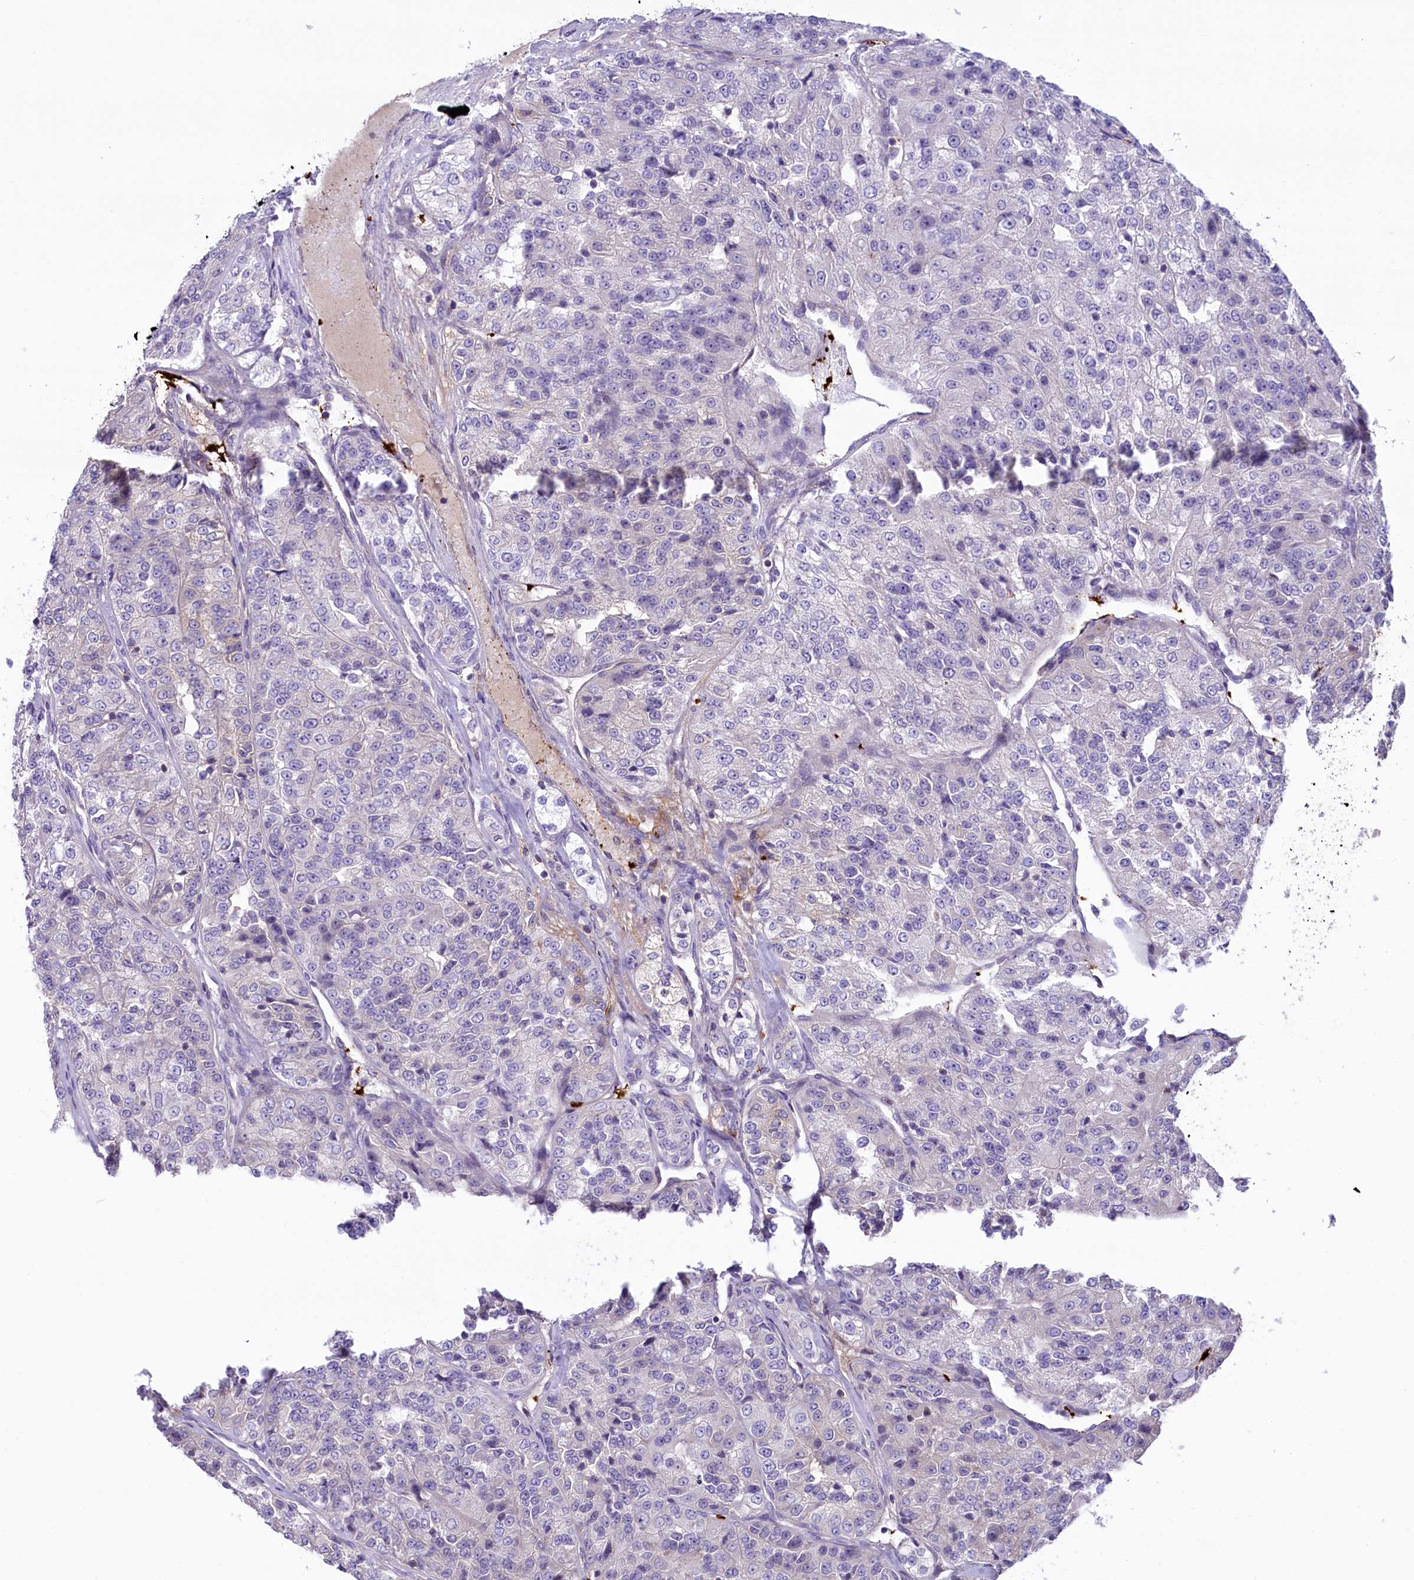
{"staining": {"intensity": "negative", "quantity": "none", "location": "none"}, "tissue": "renal cancer", "cell_type": "Tumor cells", "image_type": "cancer", "snomed": [{"axis": "morphology", "description": "Adenocarcinoma, NOS"}, {"axis": "topography", "description": "Kidney"}], "caption": "Immunohistochemical staining of human adenocarcinoma (renal) reveals no significant positivity in tumor cells.", "gene": "HEATR3", "patient": {"sex": "female", "age": 63}}